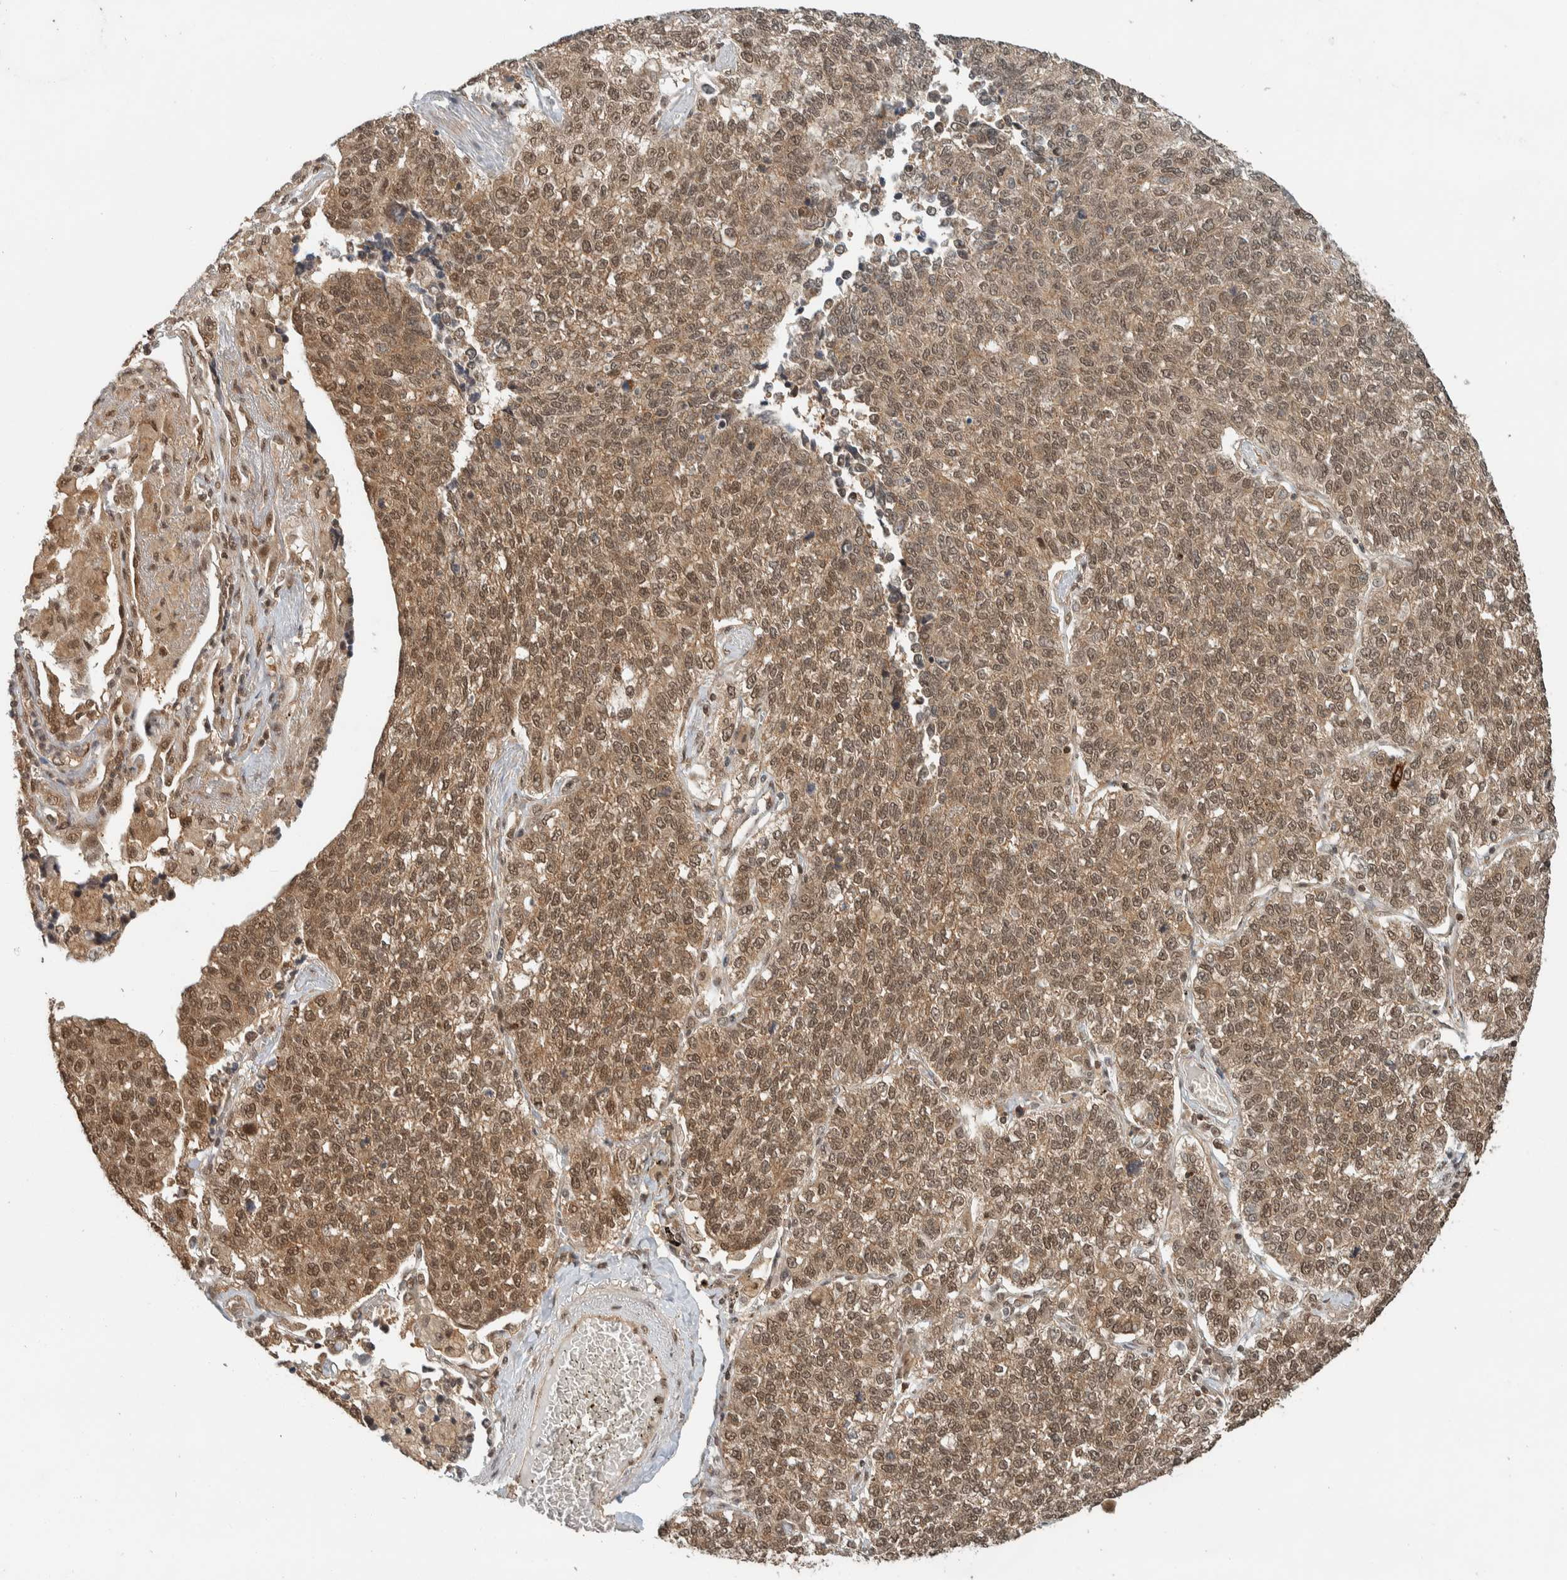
{"staining": {"intensity": "moderate", "quantity": ">75%", "location": "cytoplasmic/membranous,nuclear"}, "tissue": "lung cancer", "cell_type": "Tumor cells", "image_type": "cancer", "snomed": [{"axis": "morphology", "description": "Adenocarcinoma, NOS"}, {"axis": "topography", "description": "Lung"}], "caption": "Adenocarcinoma (lung) stained with a protein marker displays moderate staining in tumor cells.", "gene": "ZBTB2", "patient": {"sex": "male", "age": 49}}